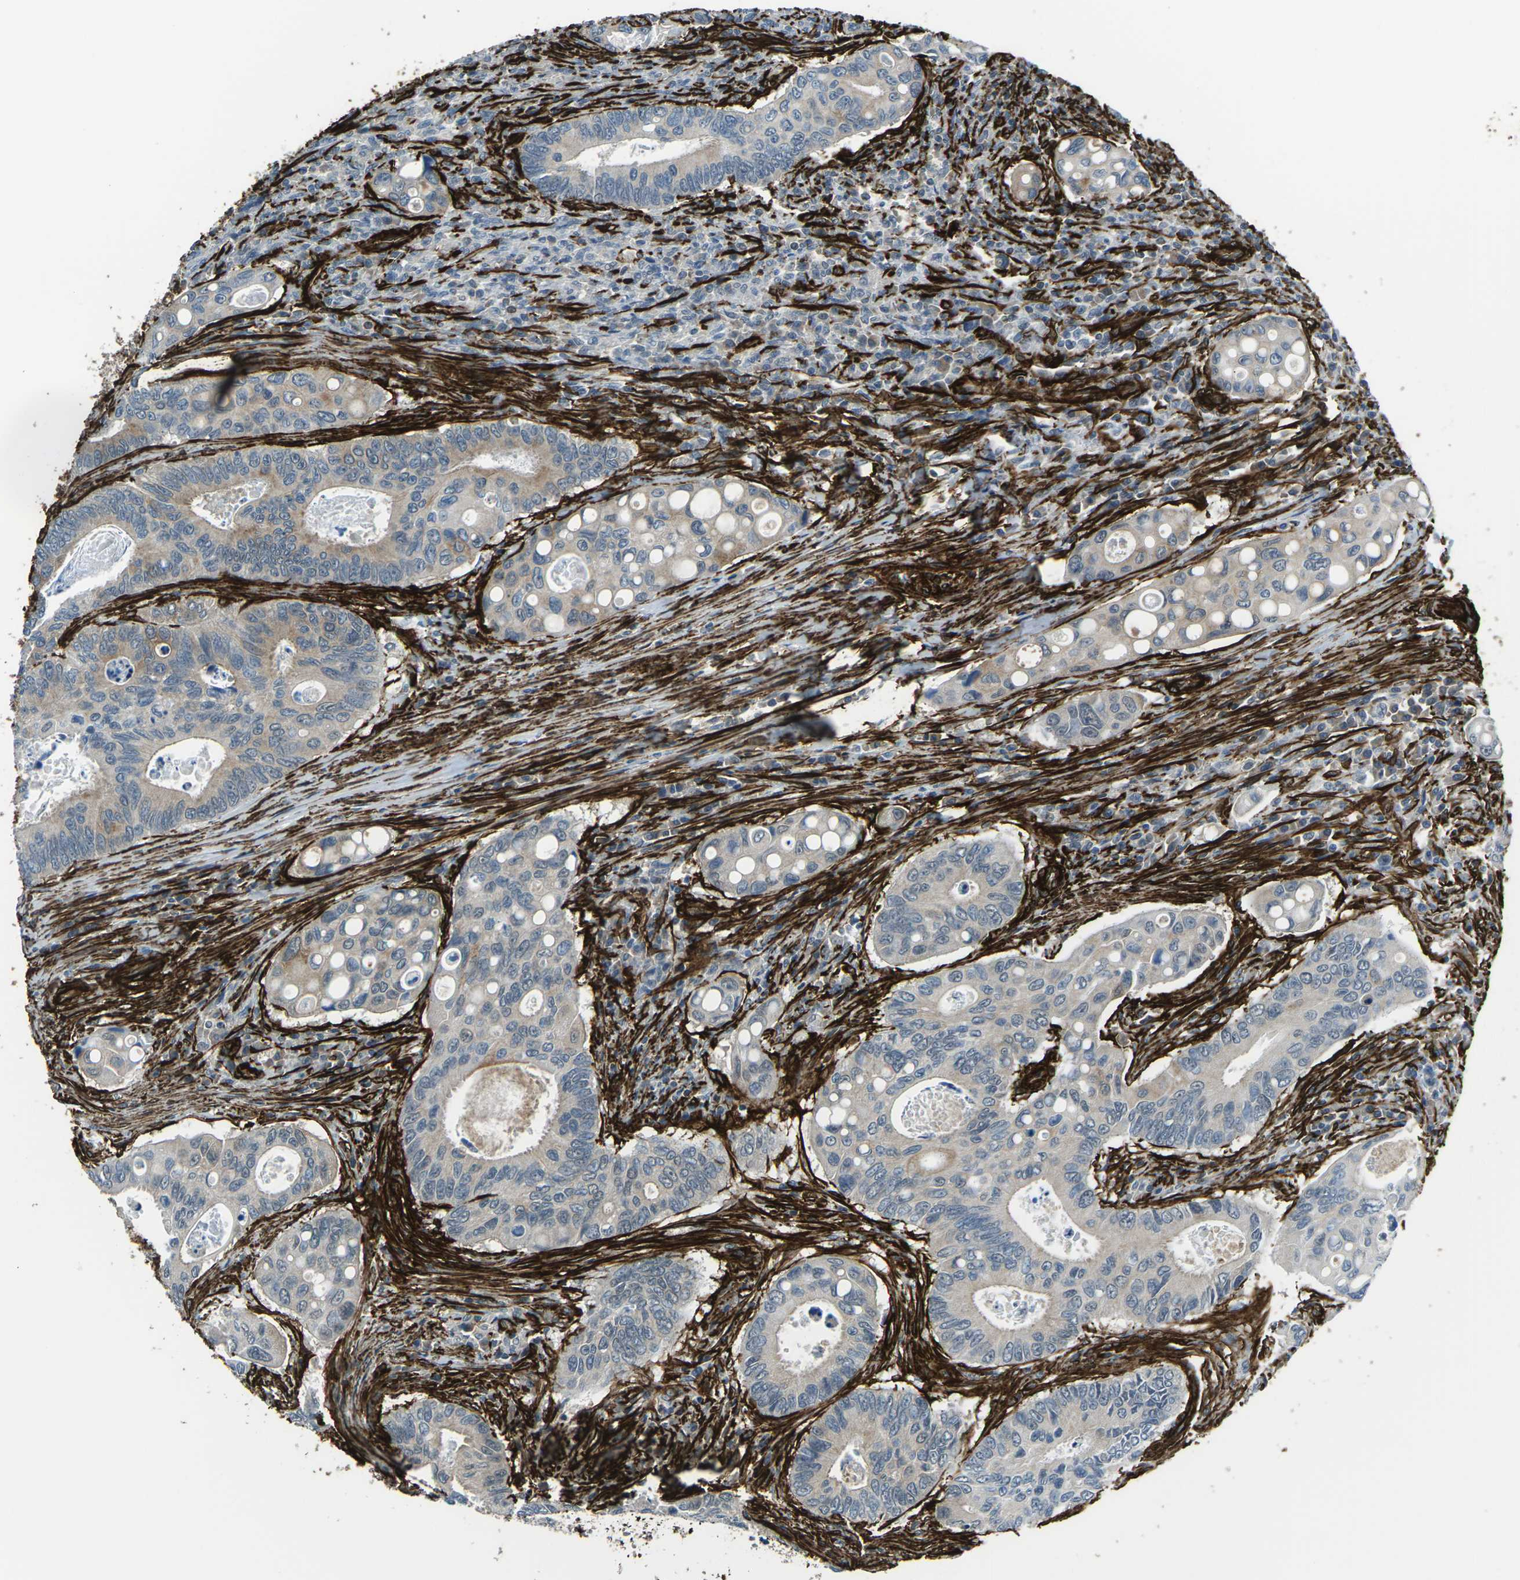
{"staining": {"intensity": "weak", "quantity": "25%-75%", "location": "cytoplasmic/membranous"}, "tissue": "colorectal cancer", "cell_type": "Tumor cells", "image_type": "cancer", "snomed": [{"axis": "morphology", "description": "Inflammation, NOS"}, {"axis": "morphology", "description": "Adenocarcinoma, NOS"}, {"axis": "topography", "description": "Colon"}], "caption": "DAB immunohistochemical staining of colorectal cancer (adenocarcinoma) demonstrates weak cytoplasmic/membranous protein positivity in approximately 25%-75% of tumor cells.", "gene": "GRAMD1C", "patient": {"sex": "male", "age": 72}}